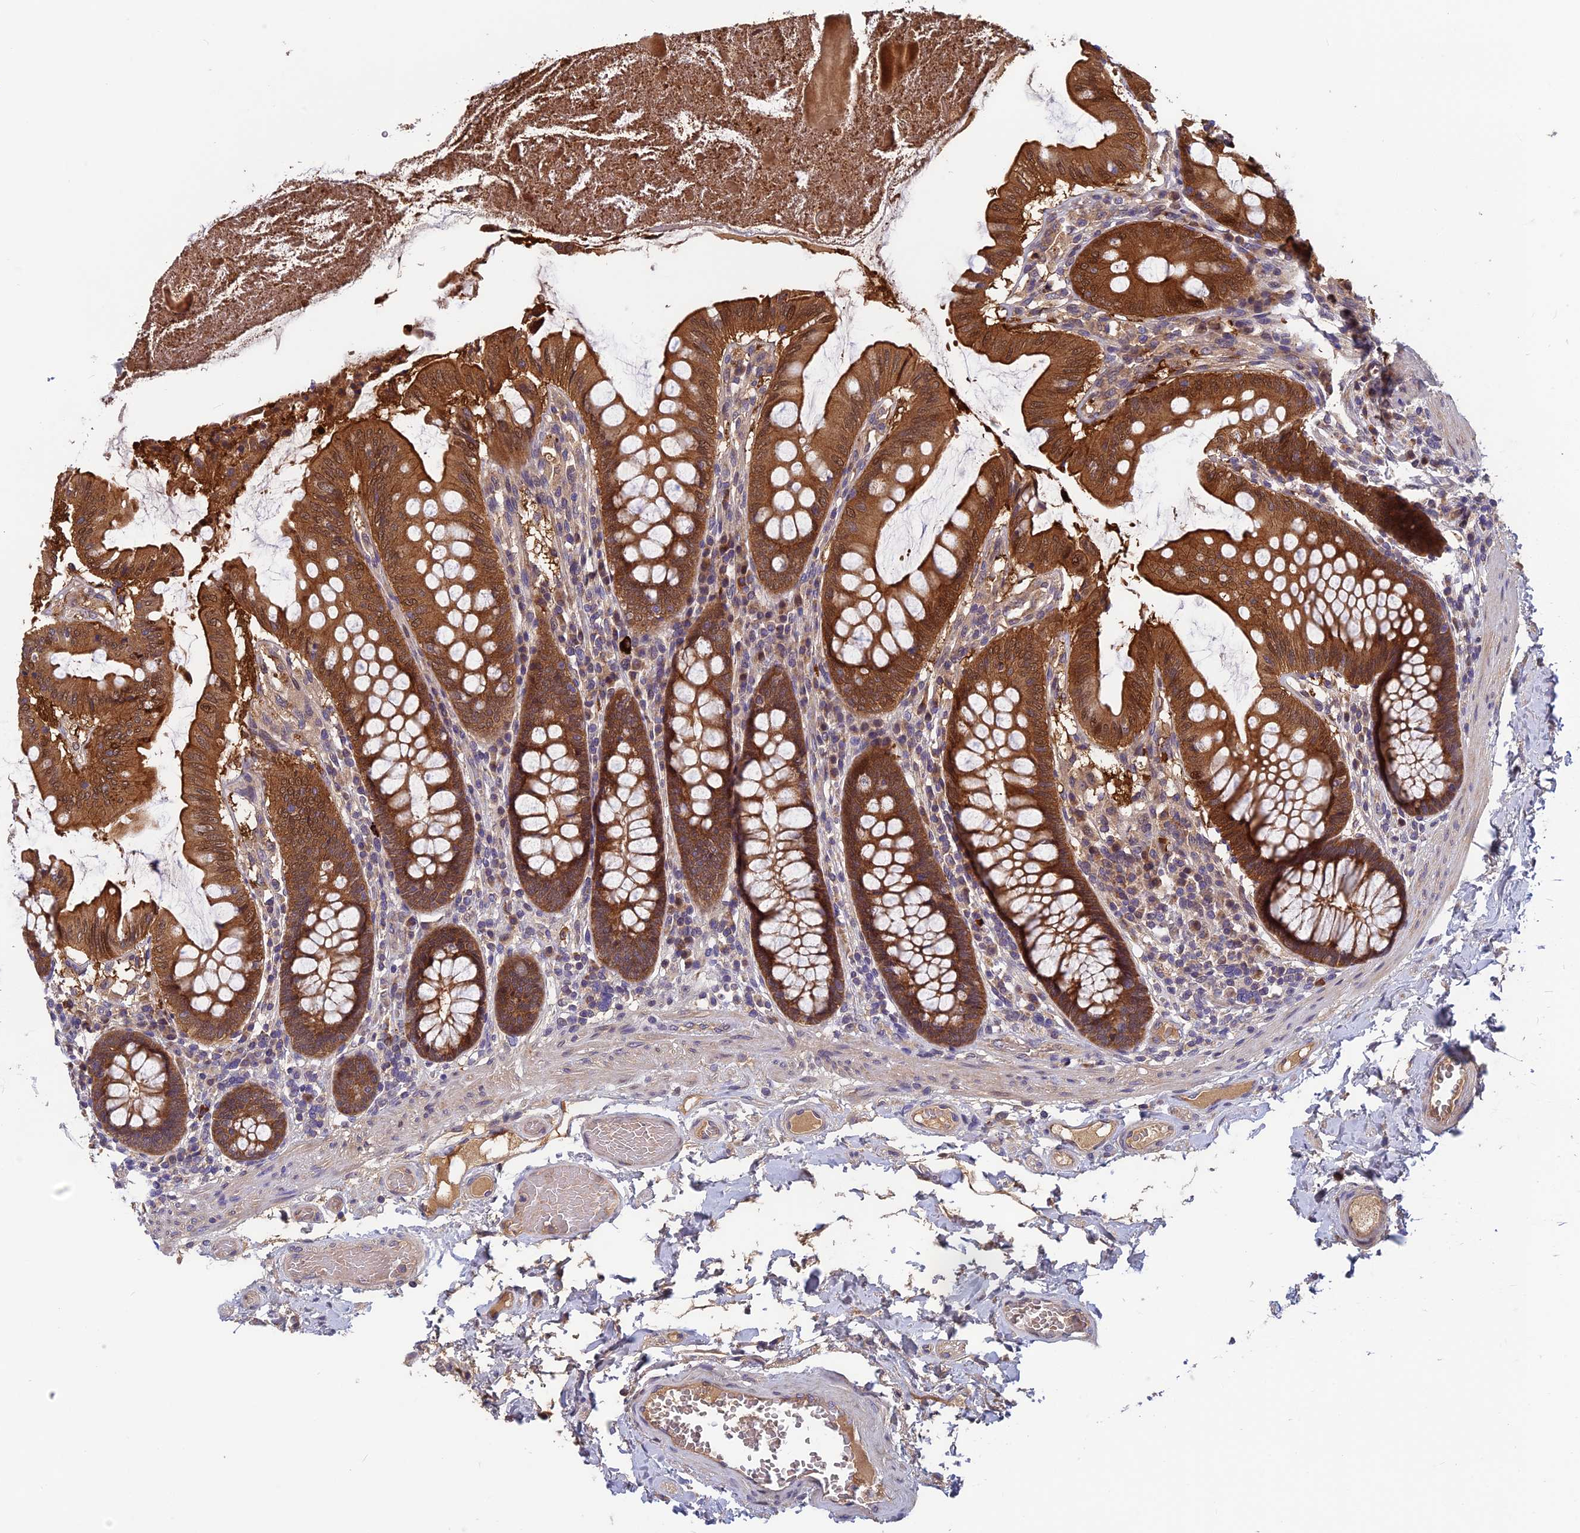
{"staining": {"intensity": "moderate", "quantity": ">75%", "location": "cytoplasmic/membranous"}, "tissue": "colon", "cell_type": "Endothelial cells", "image_type": "normal", "snomed": [{"axis": "morphology", "description": "Normal tissue, NOS"}, {"axis": "topography", "description": "Colon"}], "caption": "A photomicrograph of colon stained for a protein exhibits moderate cytoplasmic/membranous brown staining in endothelial cells. The staining was performed using DAB (3,3'-diaminobenzidine) to visualize the protein expression in brown, while the nuclei were stained in blue with hematoxylin (Magnification: 20x).", "gene": "CCDC15", "patient": {"sex": "male", "age": 84}}